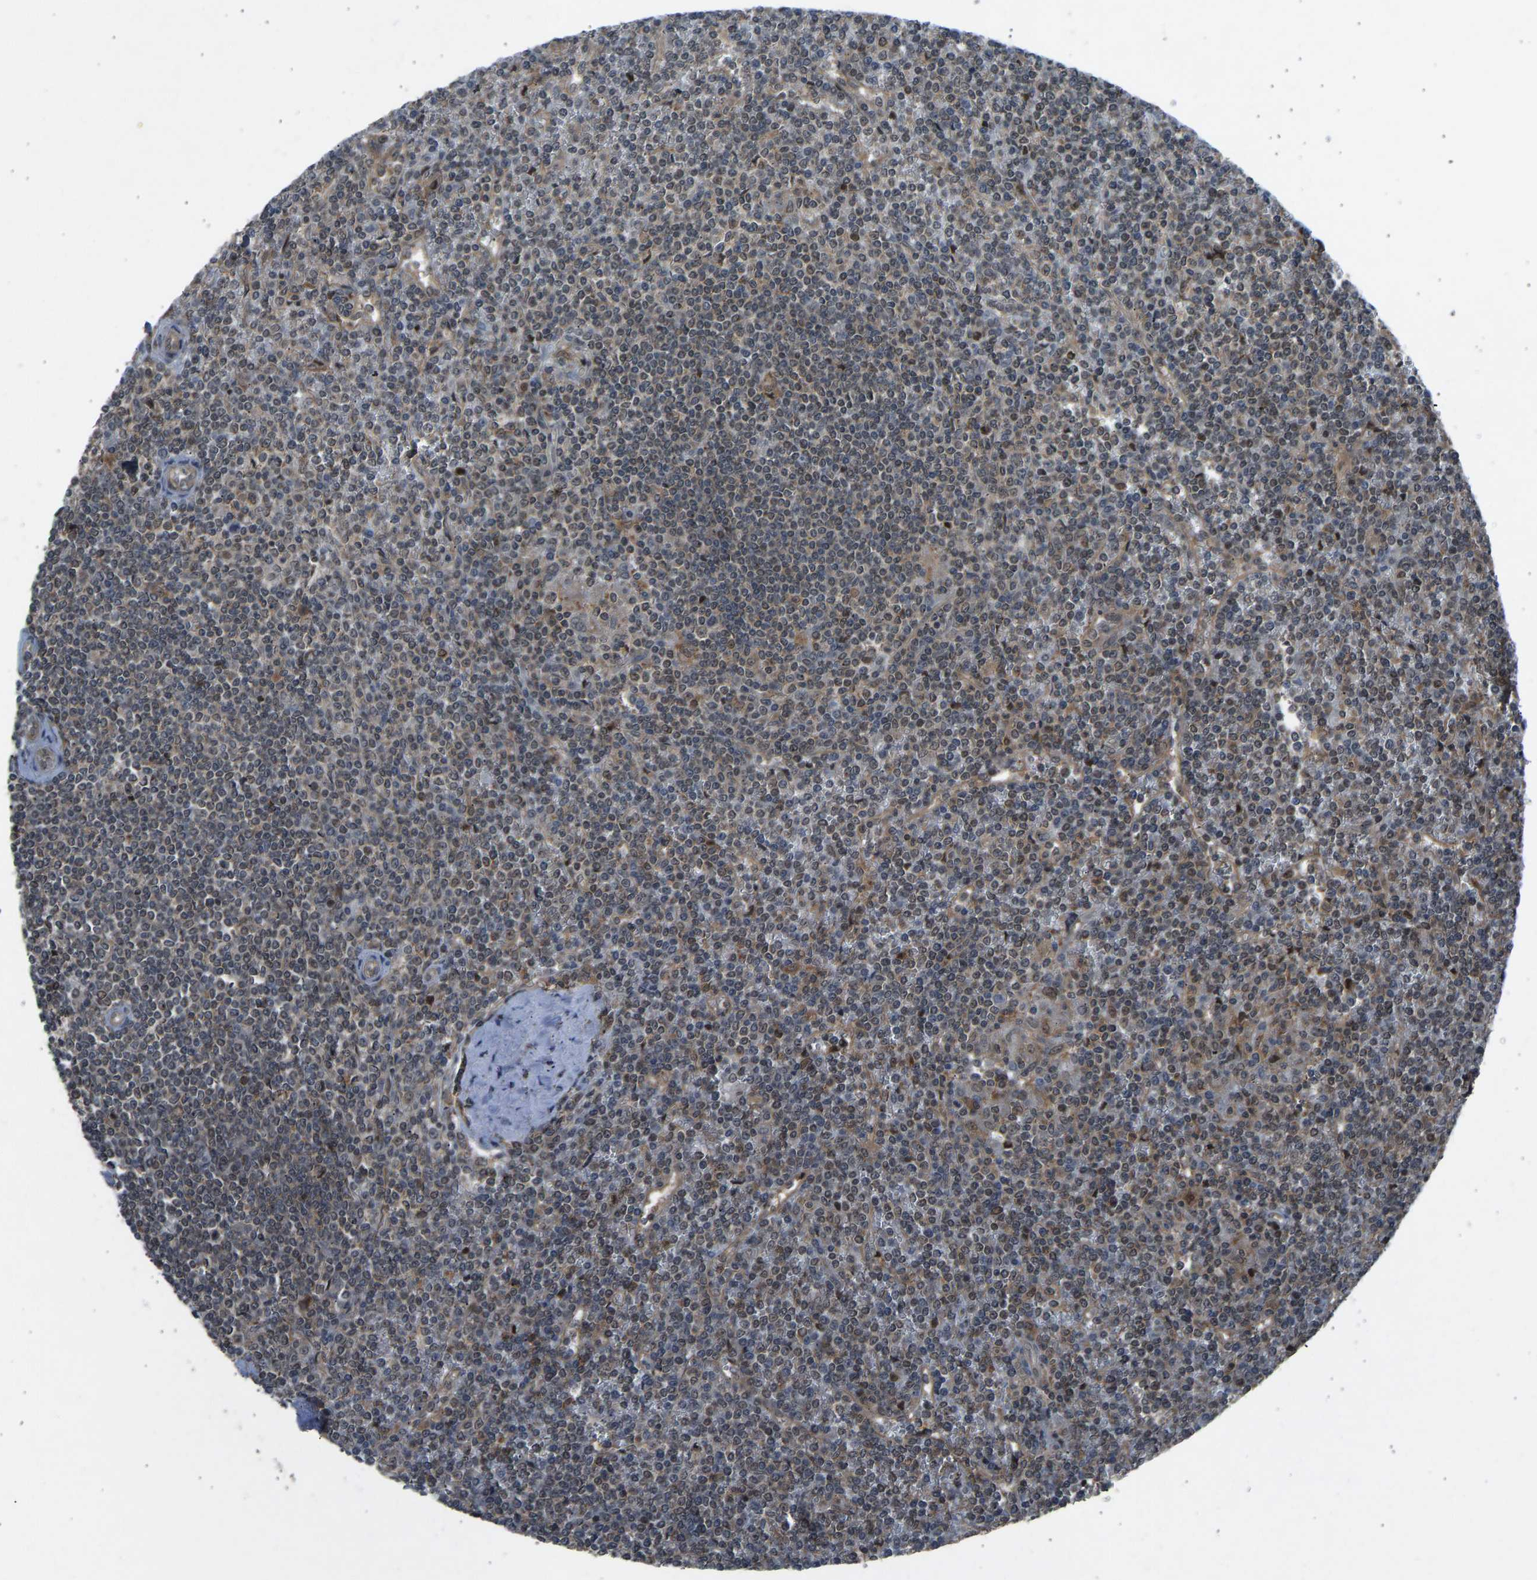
{"staining": {"intensity": "moderate", "quantity": "25%-75%", "location": "cytoplasmic/membranous"}, "tissue": "lymphoma", "cell_type": "Tumor cells", "image_type": "cancer", "snomed": [{"axis": "morphology", "description": "Malignant lymphoma, non-Hodgkin's type, Low grade"}, {"axis": "topography", "description": "Spleen"}], "caption": "Protein staining shows moderate cytoplasmic/membranous positivity in about 25%-75% of tumor cells in low-grade malignant lymphoma, non-Hodgkin's type.", "gene": "SLC43A1", "patient": {"sex": "female", "age": 19}}